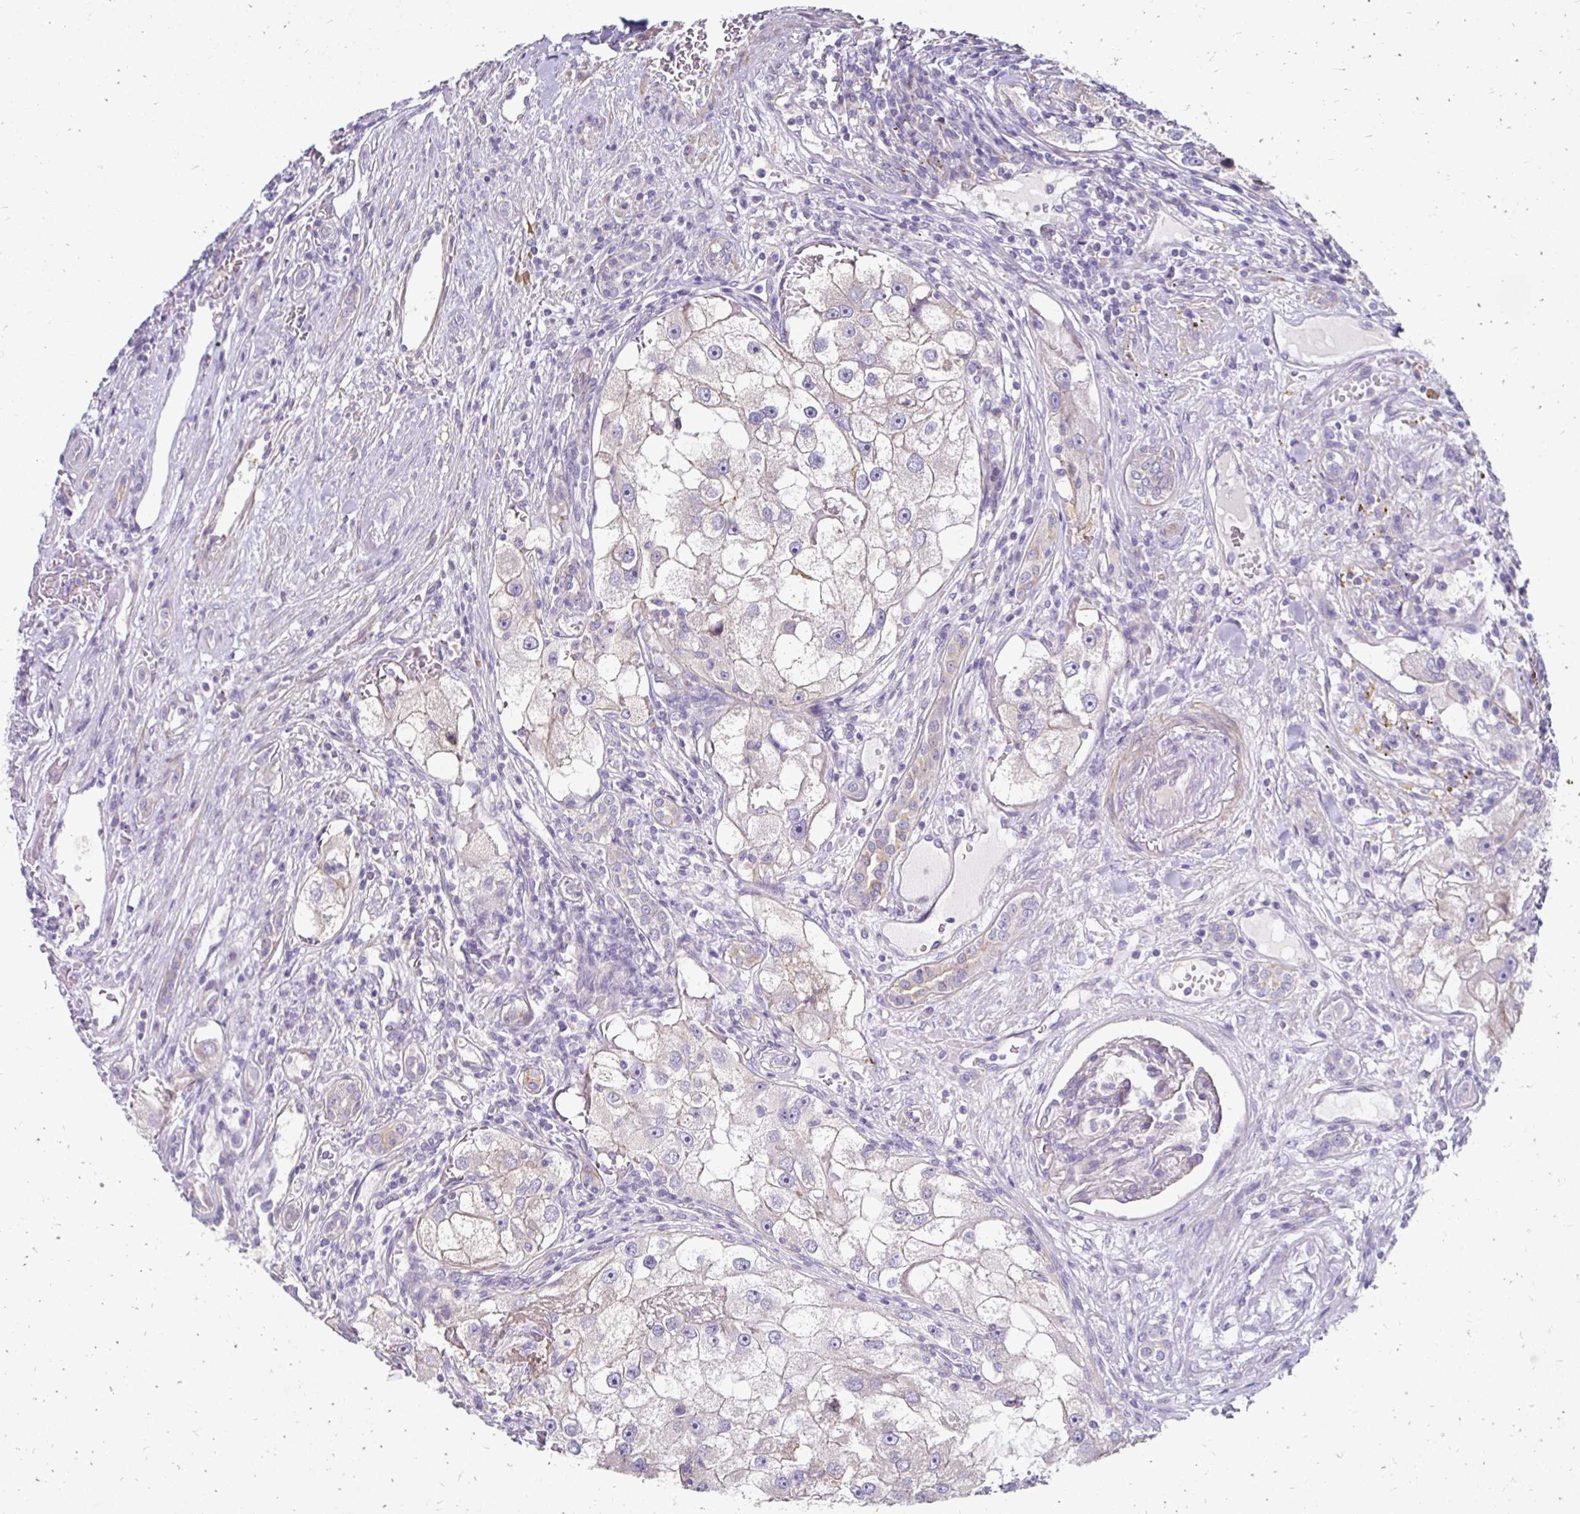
{"staining": {"intensity": "negative", "quantity": "none", "location": "none"}, "tissue": "renal cancer", "cell_type": "Tumor cells", "image_type": "cancer", "snomed": [{"axis": "morphology", "description": "Adenocarcinoma, NOS"}, {"axis": "topography", "description": "Kidney"}], "caption": "There is no significant positivity in tumor cells of renal adenocarcinoma.", "gene": "AKAP6", "patient": {"sex": "male", "age": 63}}